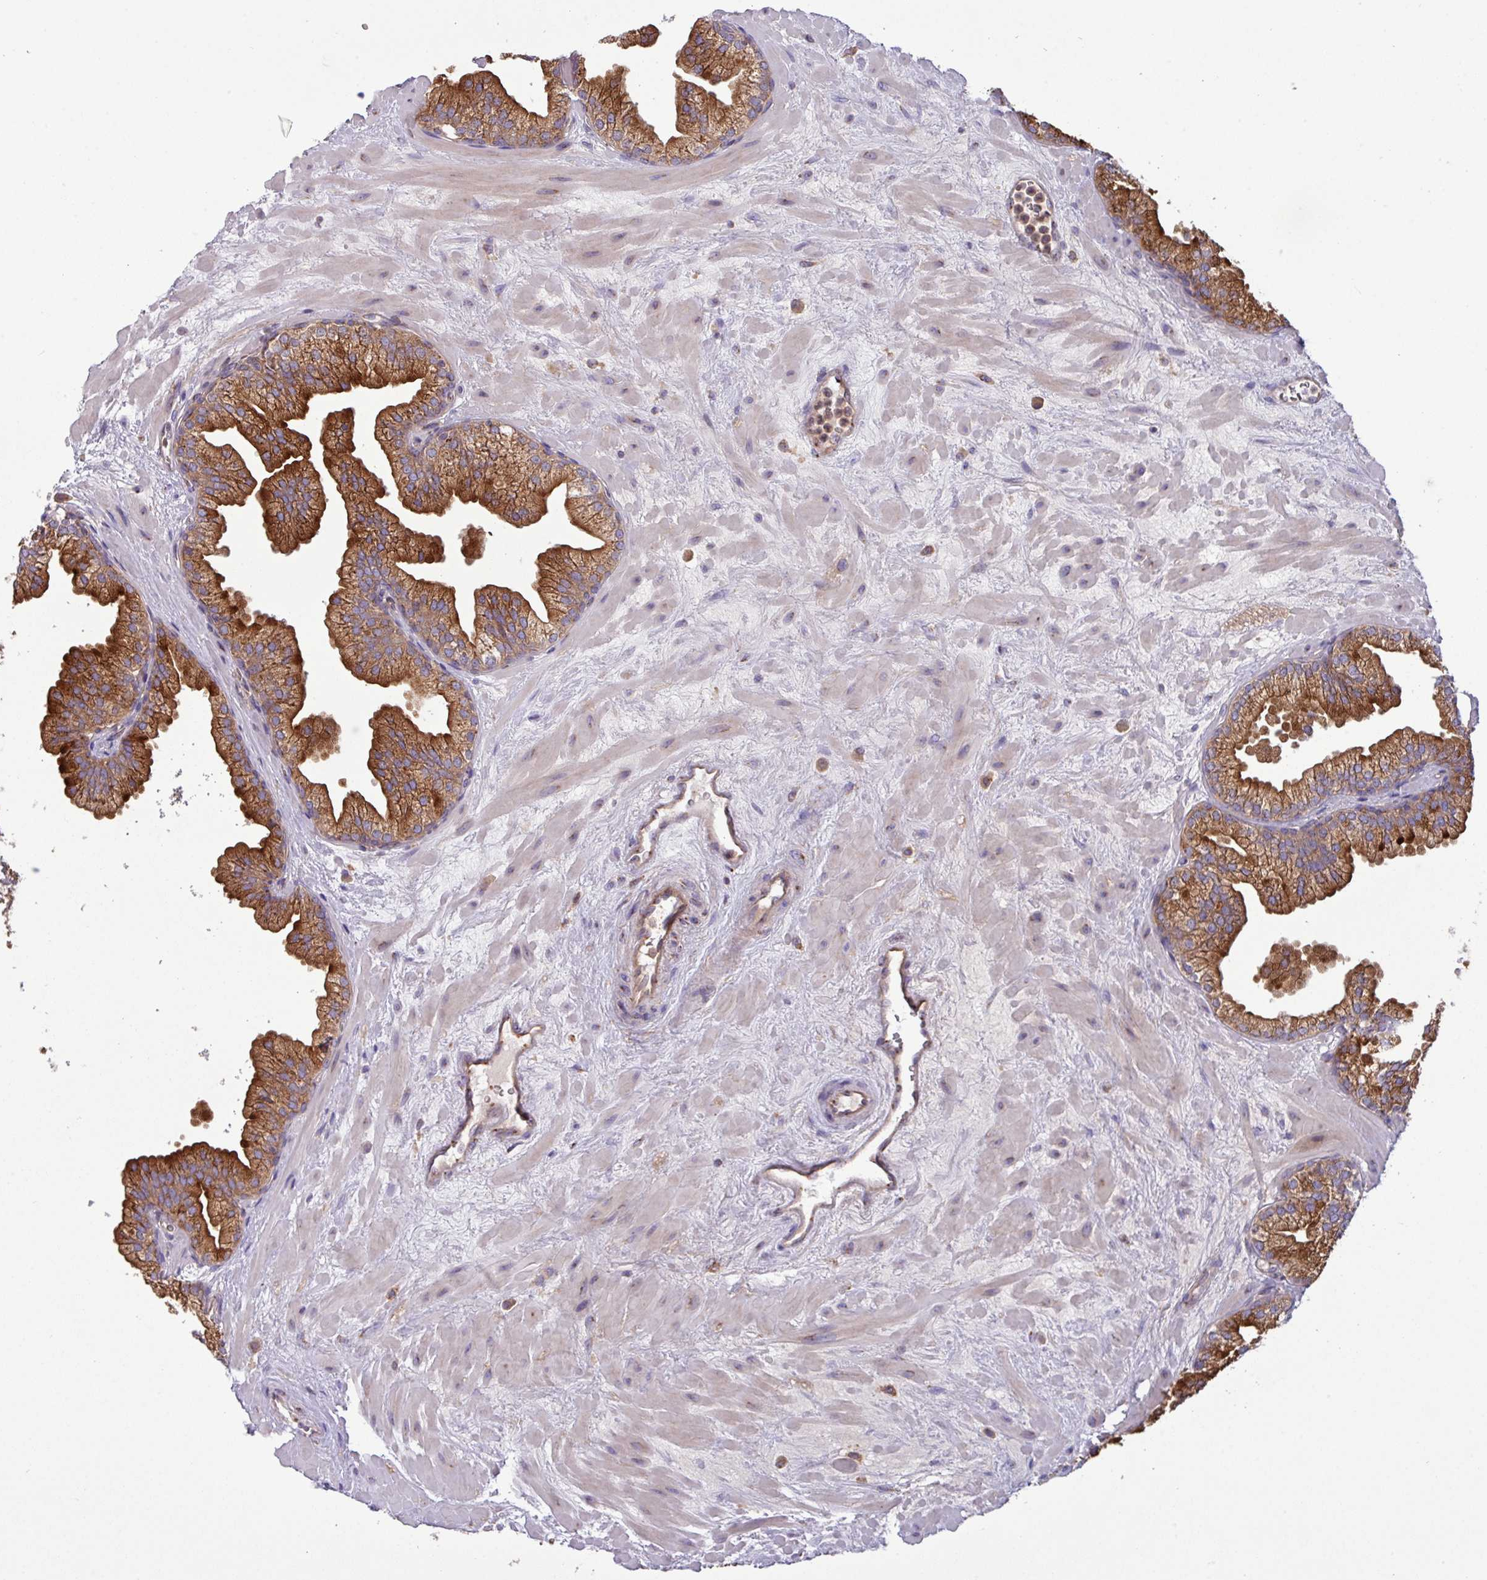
{"staining": {"intensity": "strong", "quantity": ">75%", "location": "cytoplasmic/membranous"}, "tissue": "prostate", "cell_type": "Glandular cells", "image_type": "normal", "snomed": [{"axis": "morphology", "description": "Normal tissue, NOS"}, {"axis": "topography", "description": "Prostate"}, {"axis": "topography", "description": "Peripheral nerve tissue"}], "caption": "Prostate stained with a brown dye shows strong cytoplasmic/membranous positive staining in approximately >75% of glandular cells.", "gene": "RAB19", "patient": {"sex": "male", "age": 61}}